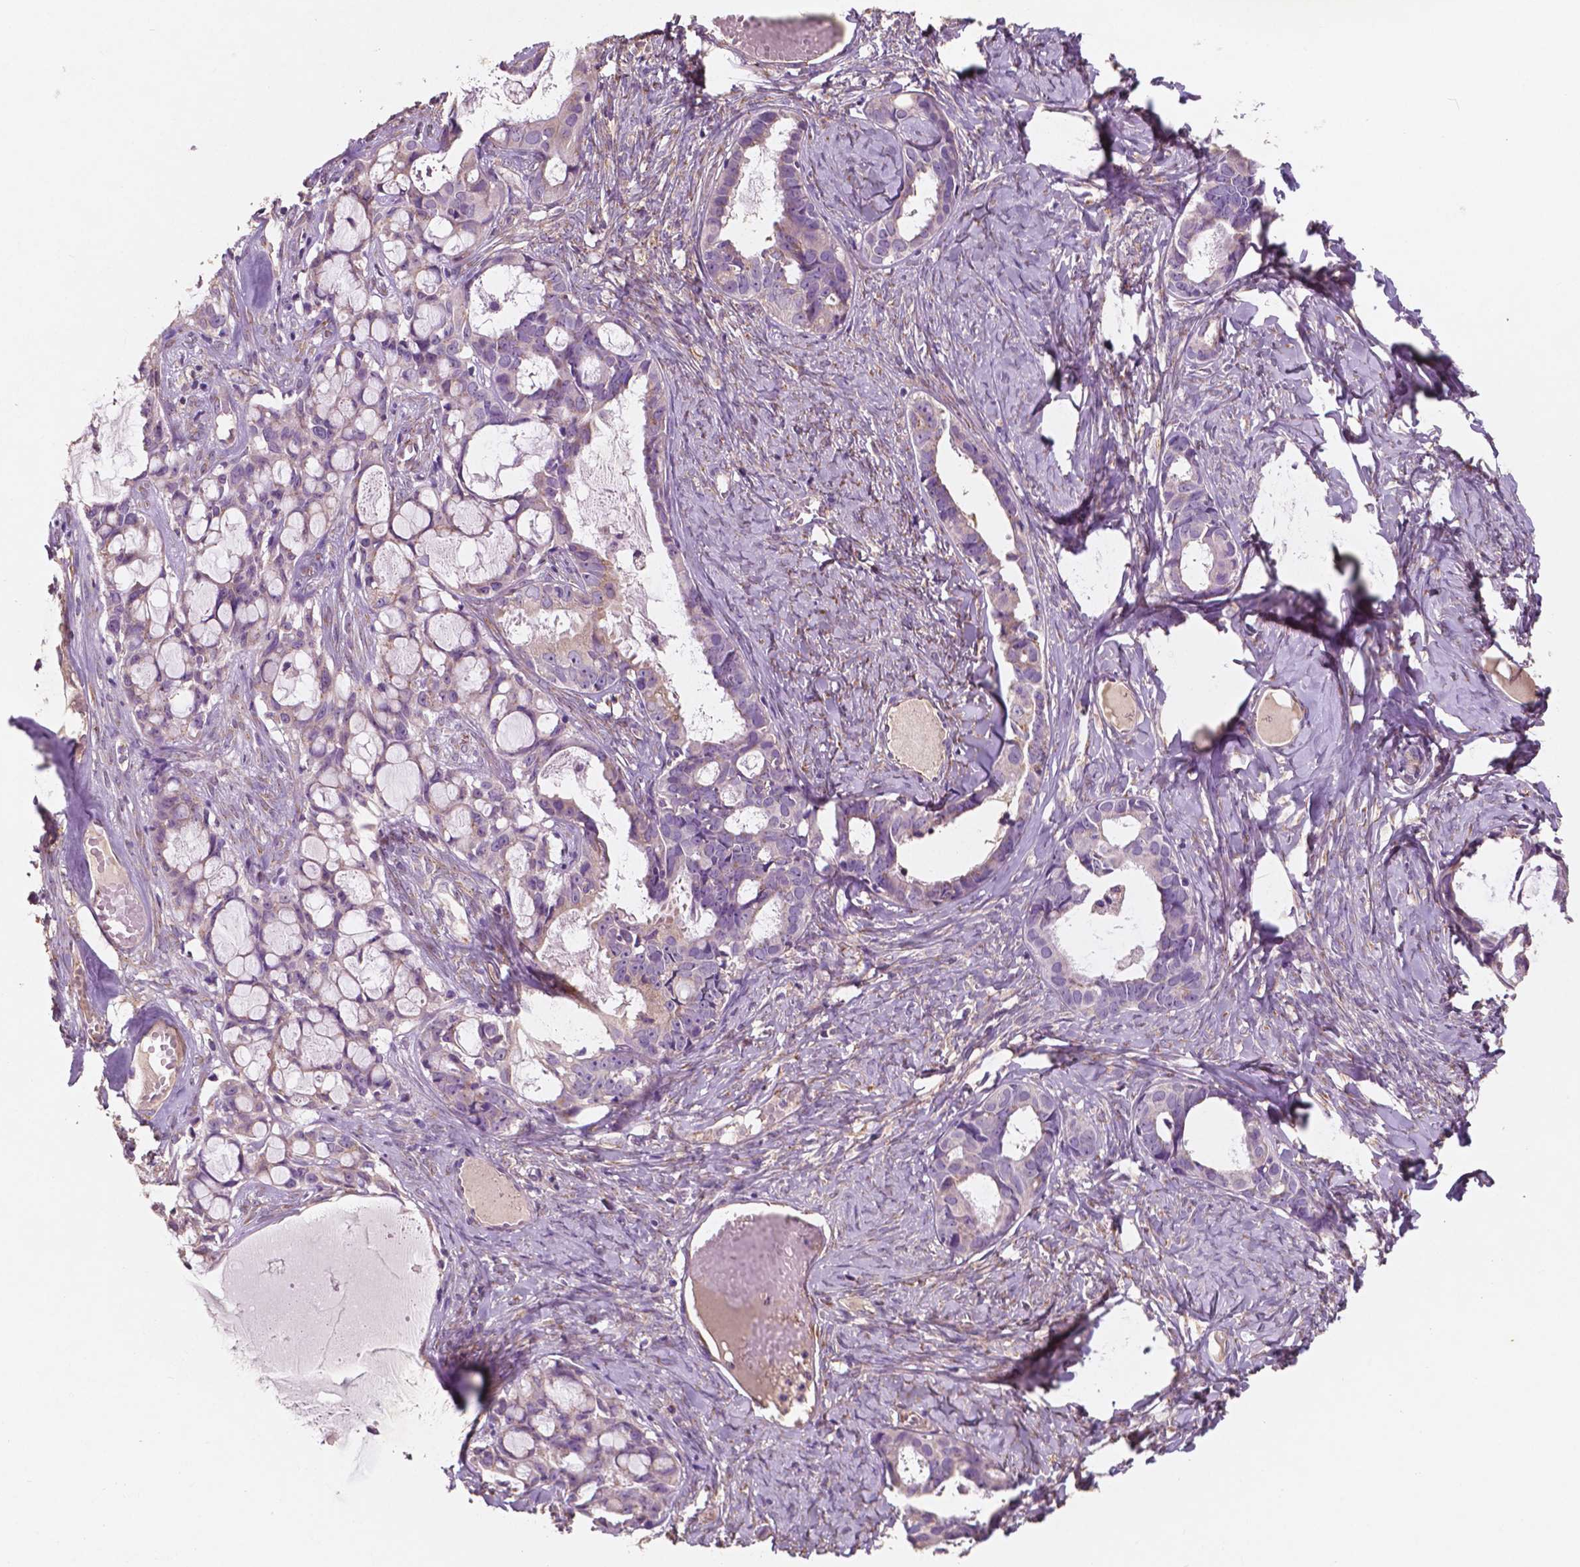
{"staining": {"intensity": "weak", "quantity": "<25%", "location": "cytoplasmic/membranous"}, "tissue": "ovarian cancer", "cell_type": "Tumor cells", "image_type": "cancer", "snomed": [{"axis": "morphology", "description": "Cystadenocarcinoma, serous, NOS"}, {"axis": "topography", "description": "Ovary"}], "caption": "This is an IHC photomicrograph of human ovarian cancer. There is no positivity in tumor cells.", "gene": "CHPT1", "patient": {"sex": "female", "age": 69}}